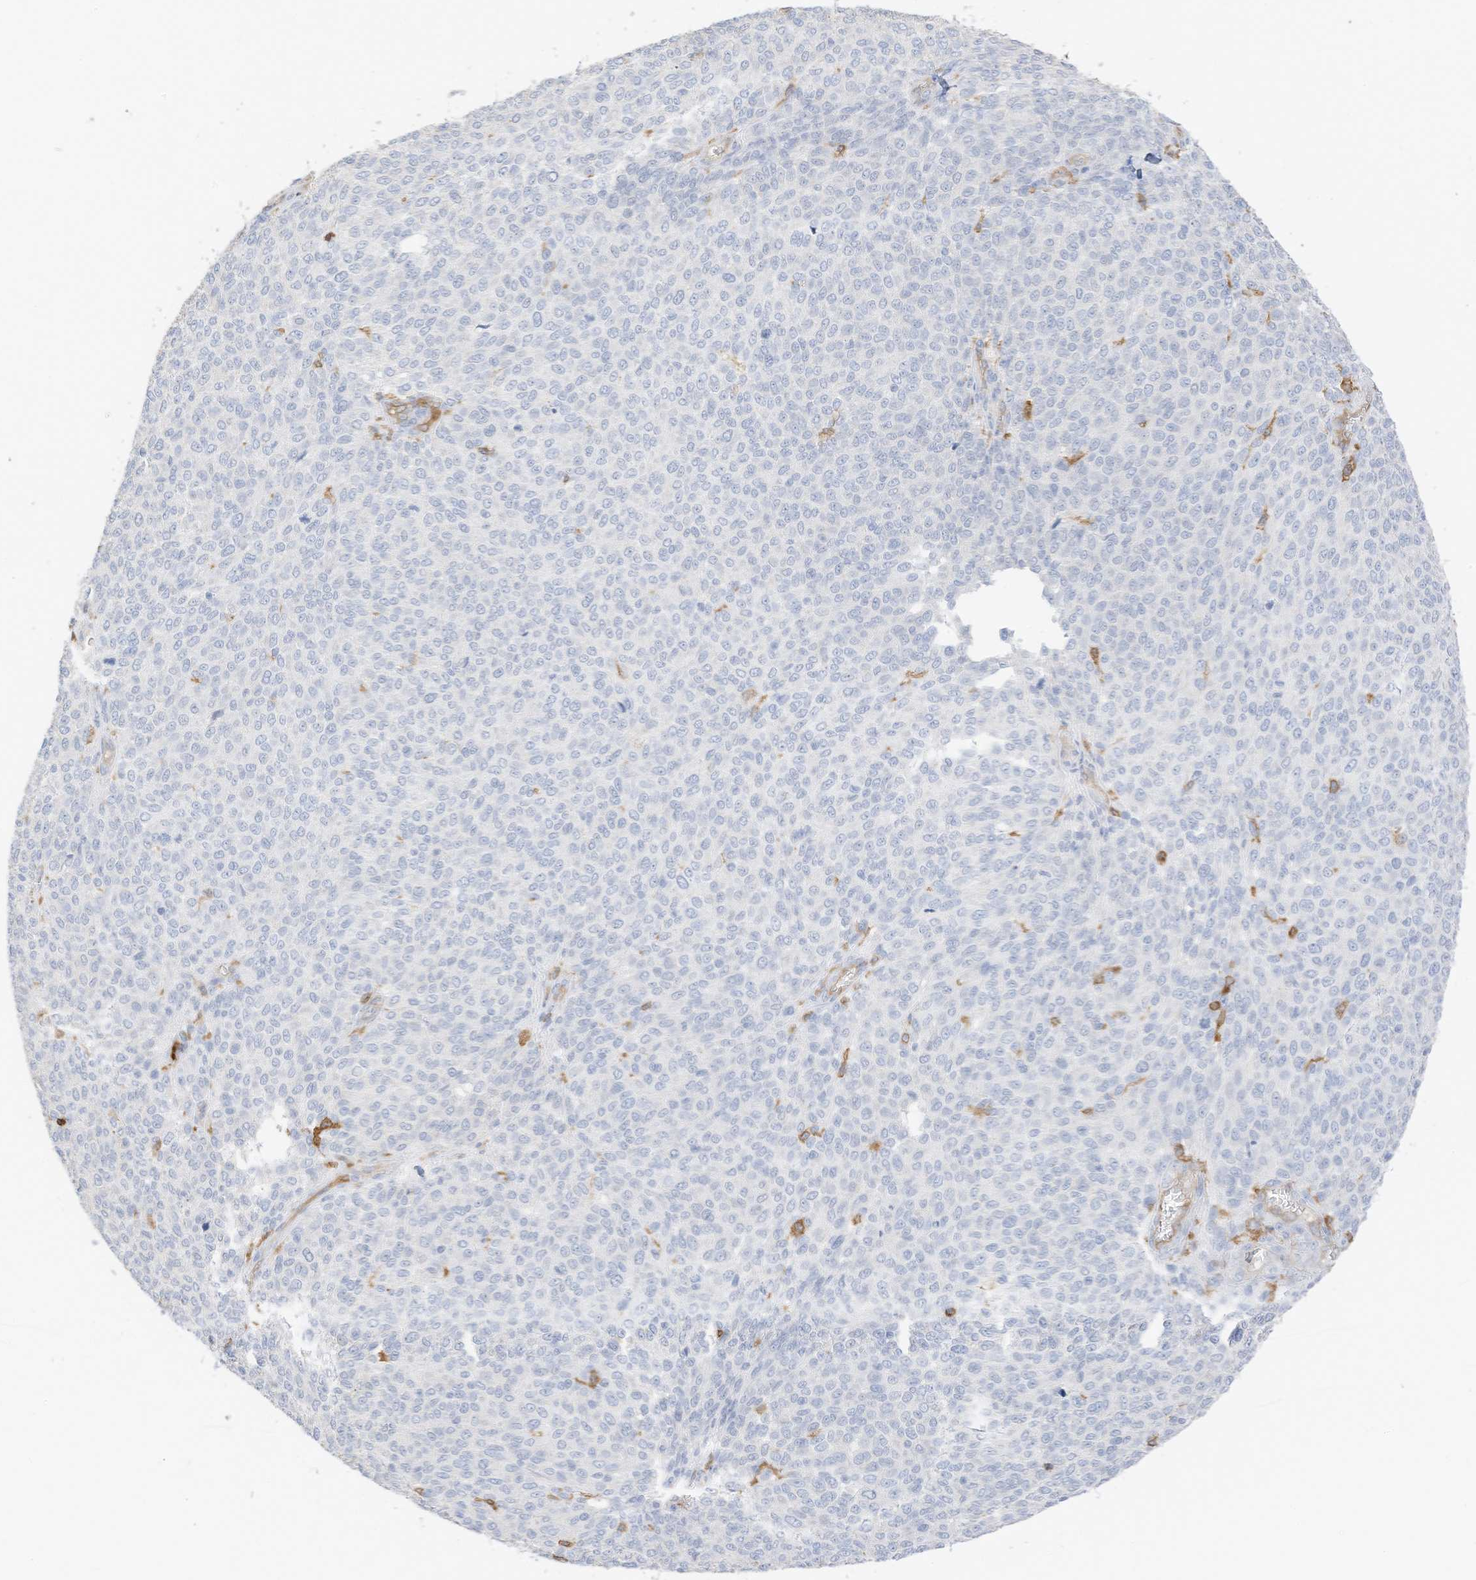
{"staining": {"intensity": "negative", "quantity": "none", "location": "none"}, "tissue": "melanoma", "cell_type": "Tumor cells", "image_type": "cancer", "snomed": [{"axis": "morphology", "description": "Malignant melanoma, NOS"}, {"axis": "topography", "description": "Skin"}], "caption": "This is an IHC photomicrograph of human melanoma. There is no expression in tumor cells.", "gene": "ARHGAP25", "patient": {"sex": "male", "age": 73}}